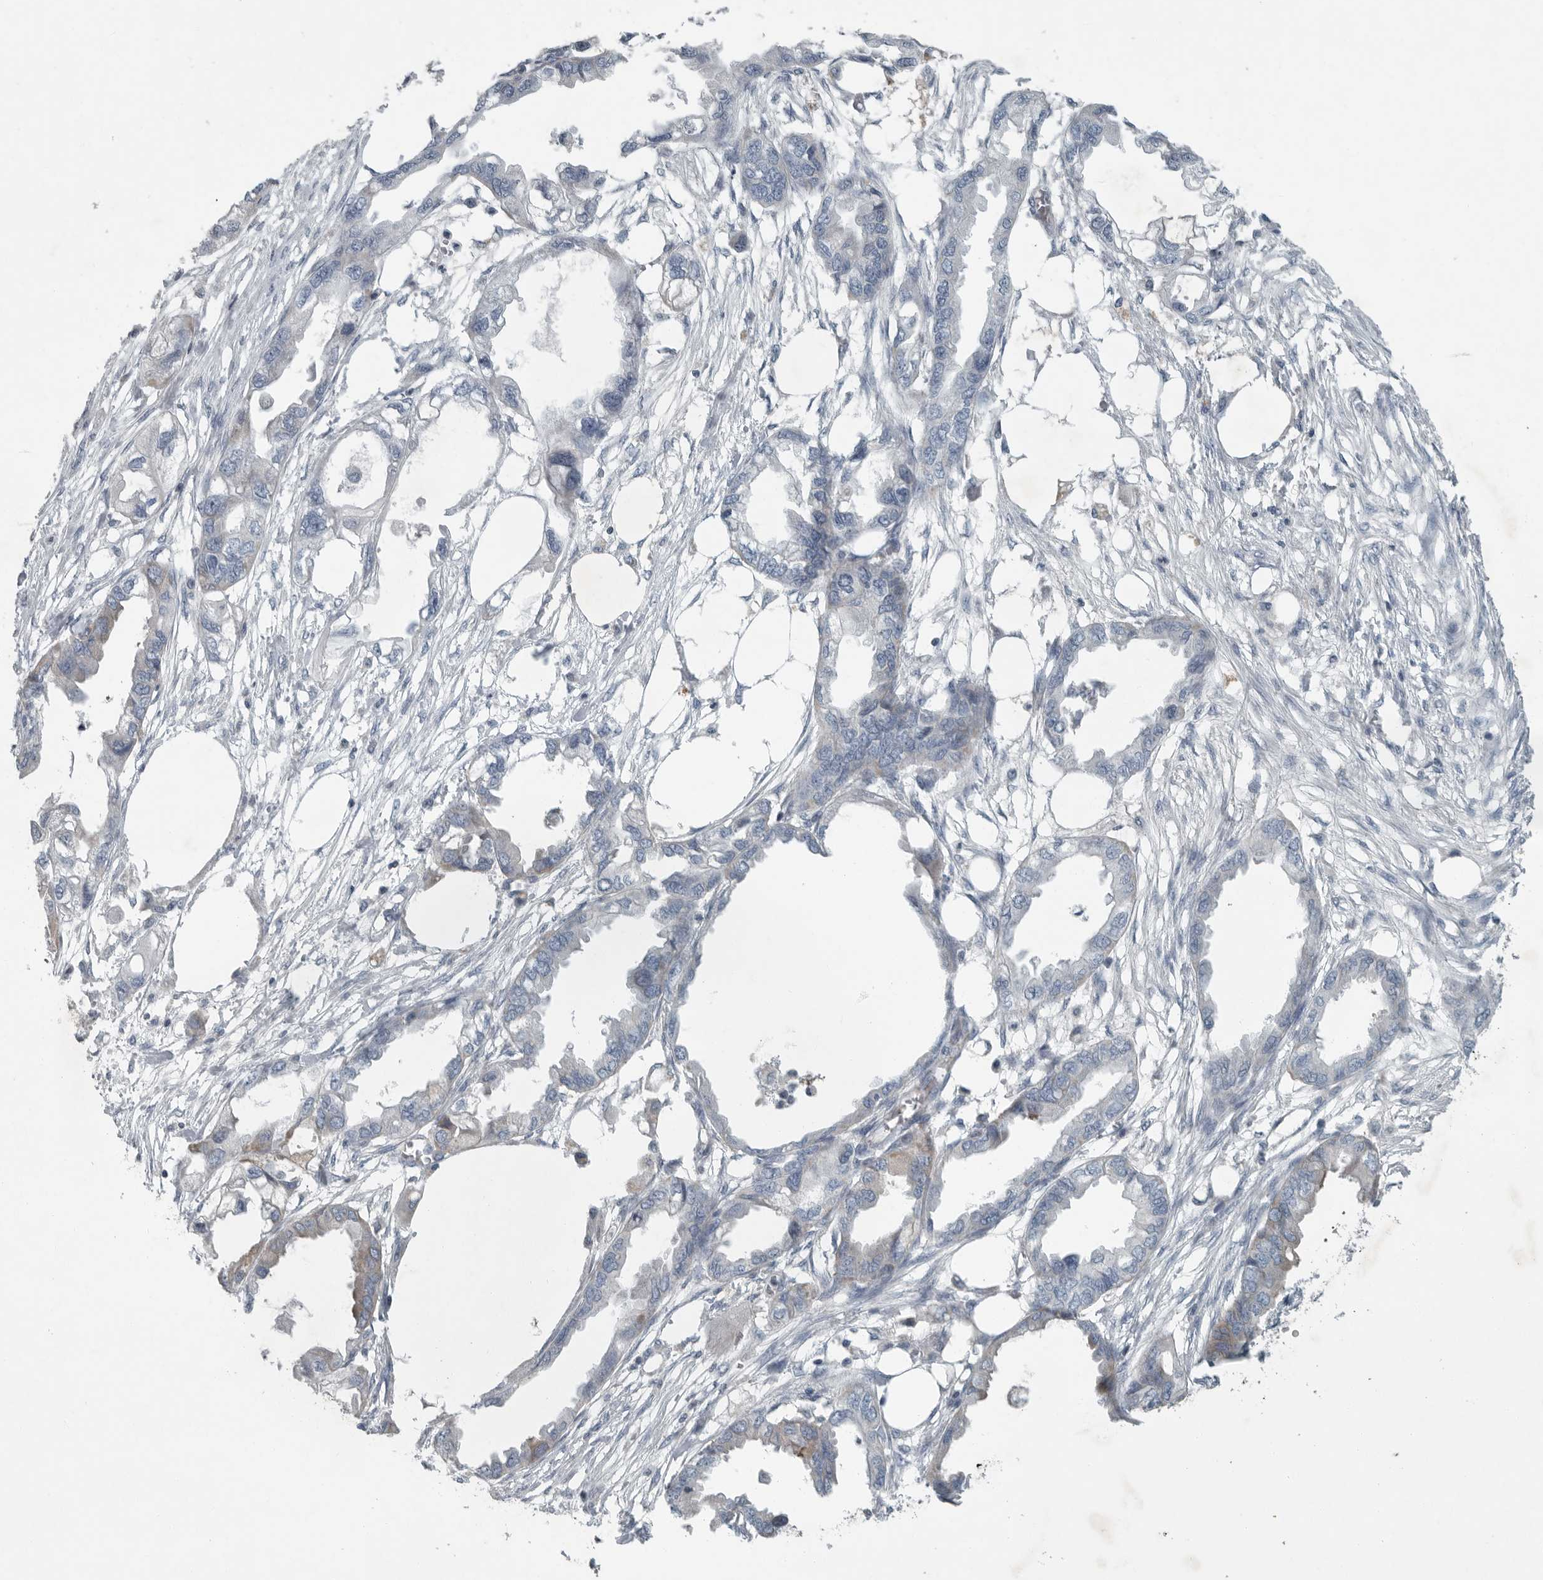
{"staining": {"intensity": "negative", "quantity": "none", "location": "none"}, "tissue": "endometrial cancer", "cell_type": "Tumor cells", "image_type": "cancer", "snomed": [{"axis": "morphology", "description": "Adenocarcinoma, NOS"}, {"axis": "morphology", "description": "Adenocarcinoma, metastatic, NOS"}, {"axis": "topography", "description": "Adipose tissue"}, {"axis": "topography", "description": "Endometrium"}], "caption": "Immunohistochemical staining of adenocarcinoma (endometrial) displays no significant staining in tumor cells.", "gene": "MPP3", "patient": {"sex": "female", "age": 67}}